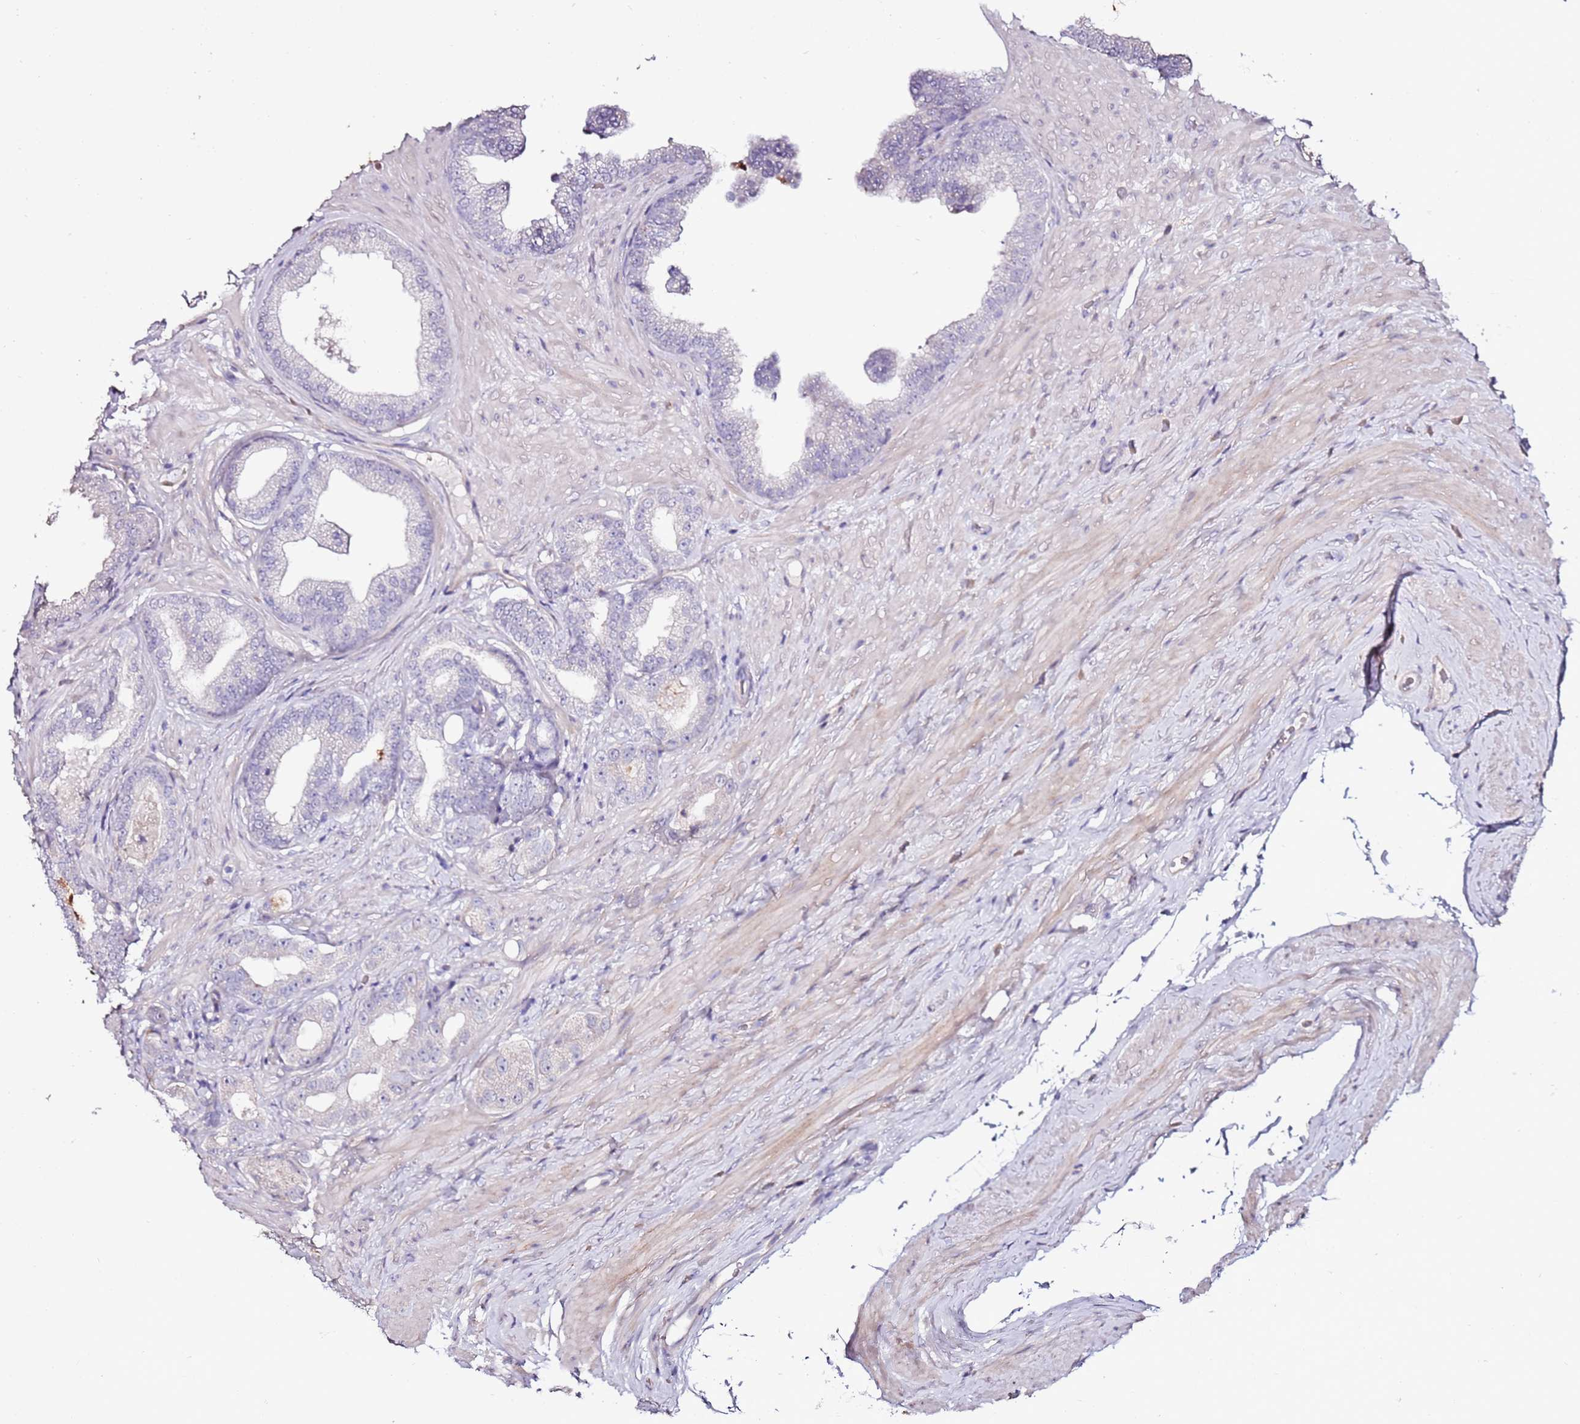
{"staining": {"intensity": "negative", "quantity": "none", "location": "none"}, "tissue": "prostate cancer", "cell_type": "Tumor cells", "image_type": "cancer", "snomed": [{"axis": "morphology", "description": "Adenocarcinoma, Low grade"}, {"axis": "topography", "description": "Prostate"}], "caption": "Immunohistochemistry (IHC) micrograph of neoplastic tissue: human low-grade adenocarcinoma (prostate) stained with DAB (3,3'-diaminobenzidine) demonstrates no significant protein positivity in tumor cells.", "gene": "C3orf80", "patient": {"sex": "male", "age": 63}}